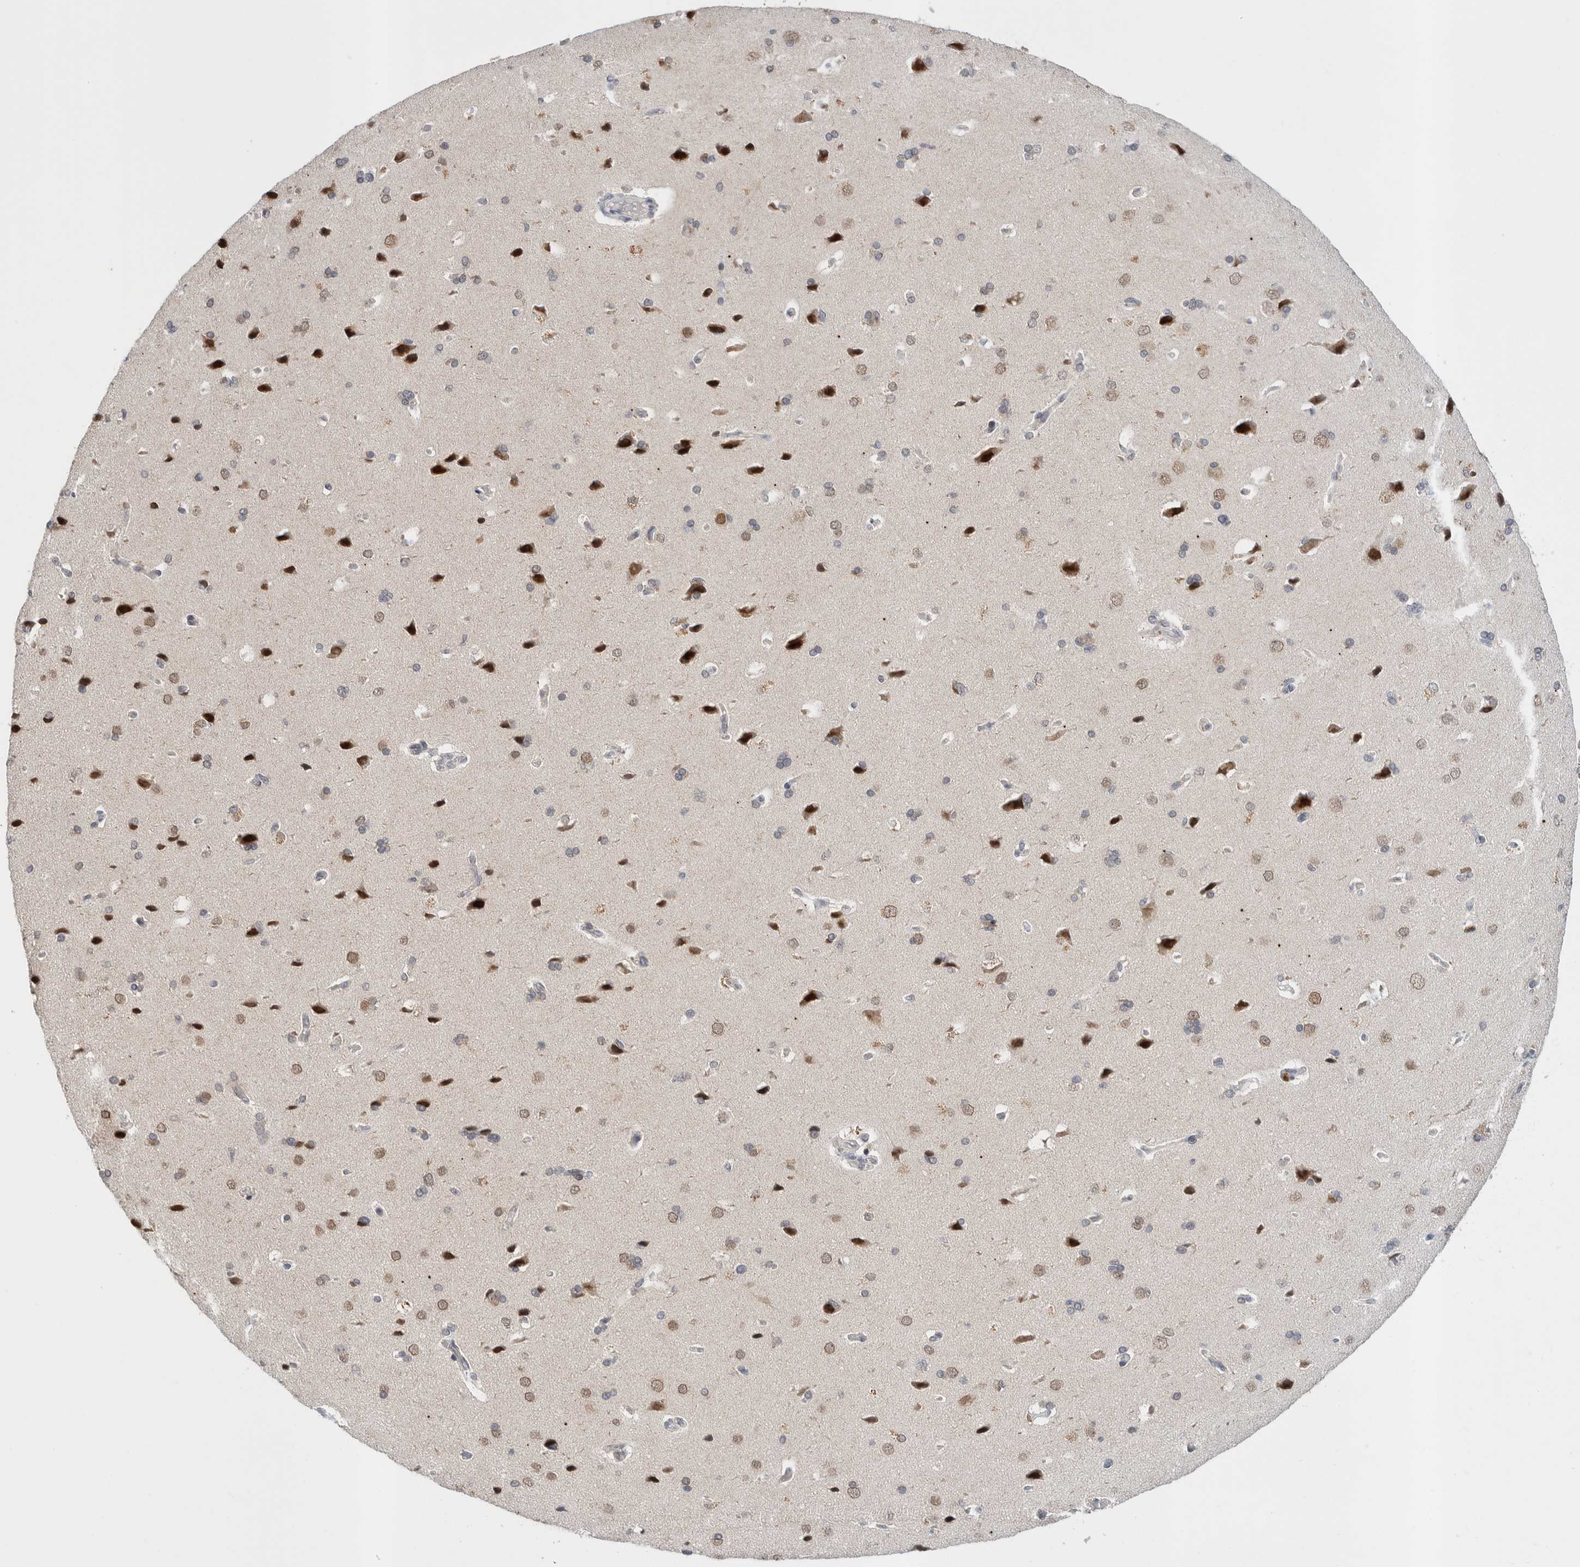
{"staining": {"intensity": "negative", "quantity": "none", "location": "none"}, "tissue": "cerebral cortex", "cell_type": "Endothelial cells", "image_type": "normal", "snomed": [{"axis": "morphology", "description": "Normal tissue, NOS"}, {"axis": "topography", "description": "Cerebral cortex"}], "caption": "Histopathology image shows no significant protein positivity in endothelial cells of benign cerebral cortex. (Brightfield microscopy of DAB (3,3'-diaminobenzidine) immunohistochemistry at high magnification).", "gene": "CRAT", "patient": {"sex": "male", "age": 62}}